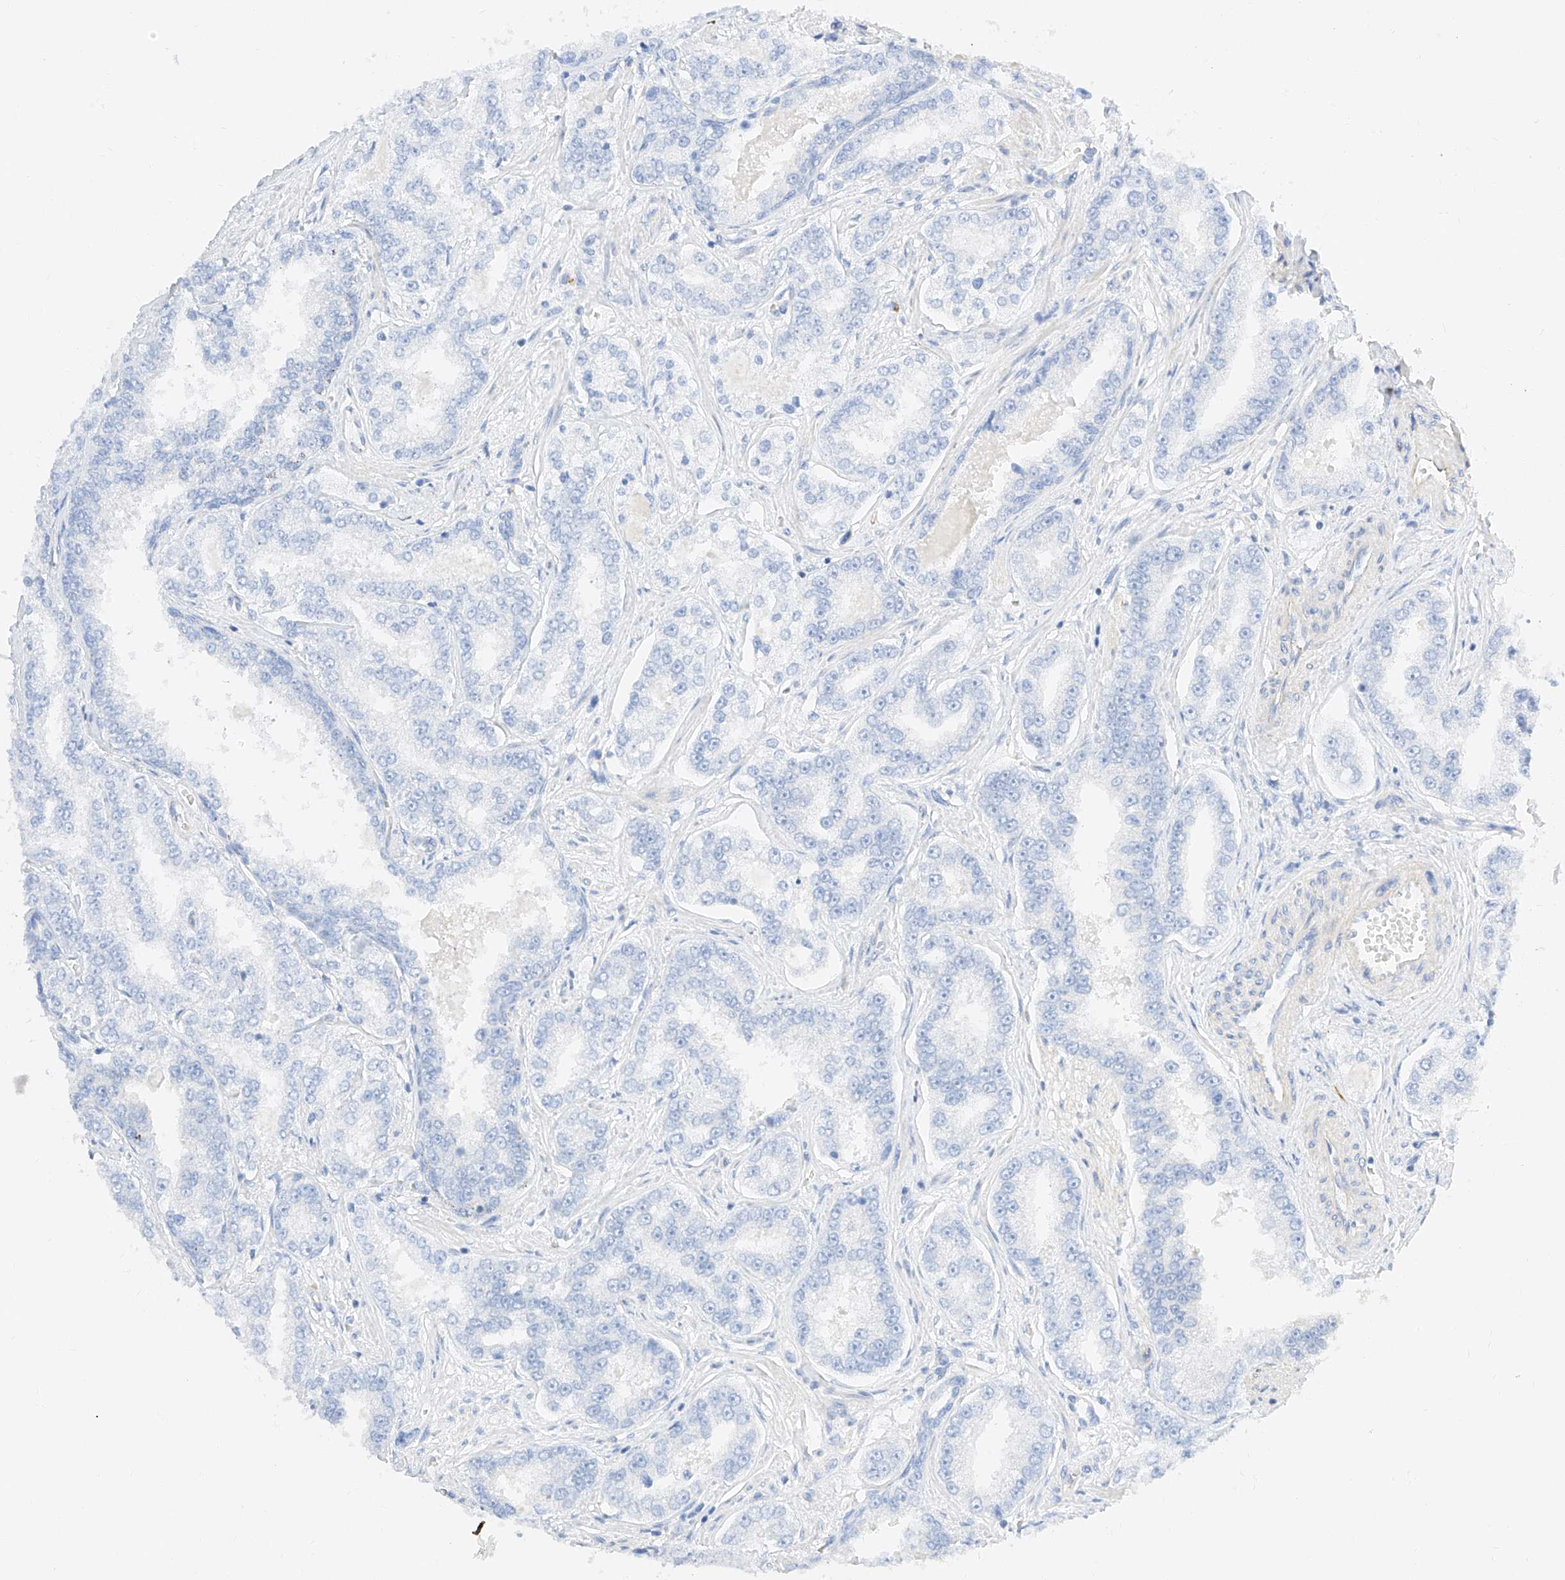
{"staining": {"intensity": "negative", "quantity": "none", "location": "none"}, "tissue": "prostate cancer", "cell_type": "Tumor cells", "image_type": "cancer", "snomed": [{"axis": "morphology", "description": "Normal tissue, NOS"}, {"axis": "morphology", "description": "Adenocarcinoma, High grade"}, {"axis": "topography", "description": "Prostate"}], "caption": "High power microscopy photomicrograph of an IHC micrograph of prostate high-grade adenocarcinoma, revealing no significant expression in tumor cells. (DAB (3,3'-diaminobenzidine) immunohistochemistry (IHC) visualized using brightfield microscopy, high magnification).", "gene": "CDCP2", "patient": {"sex": "male", "age": 83}}